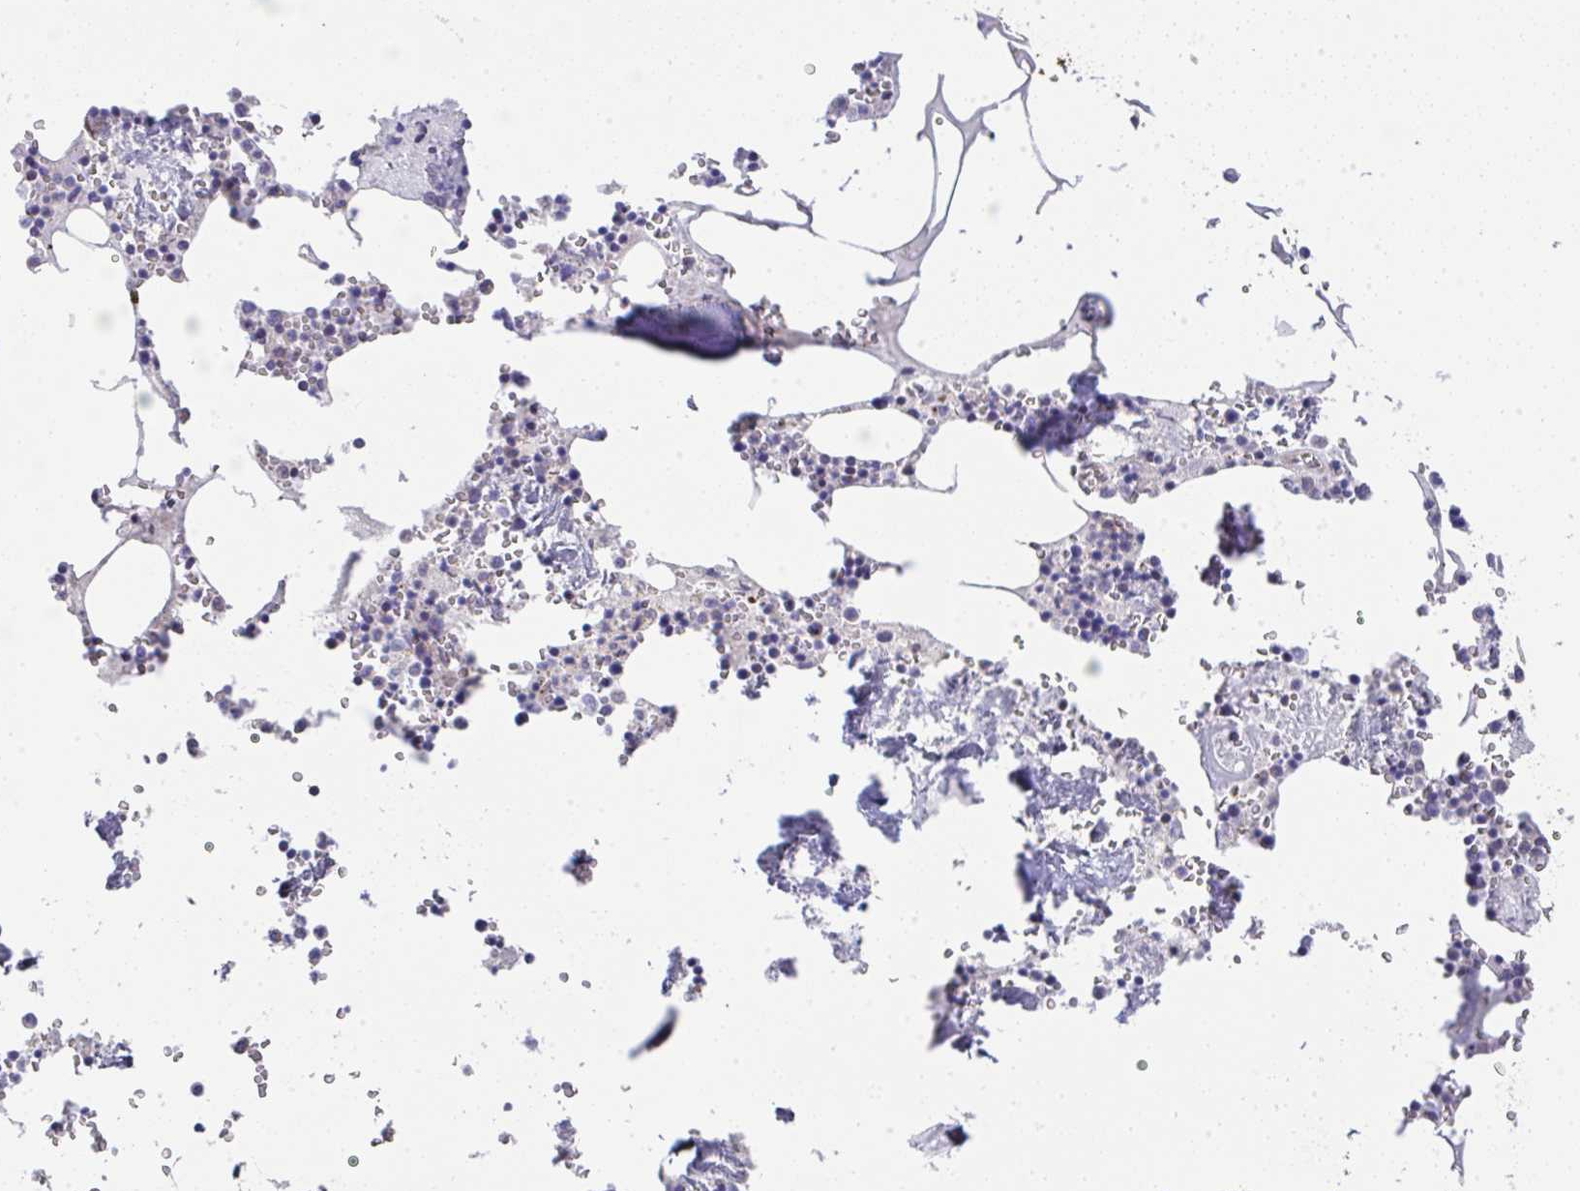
{"staining": {"intensity": "negative", "quantity": "none", "location": "none"}, "tissue": "bone marrow", "cell_type": "Hematopoietic cells", "image_type": "normal", "snomed": [{"axis": "morphology", "description": "Normal tissue, NOS"}, {"axis": "topography", "description": "Bone marrow"}], "caption": "Histopathology image shows no protein positivity in hematopoietic cells of benign bone marrow. (Immunohistochemistry (ihc), brightfield microscopy, high magnification).", "gene": "RUNDC3B", "patient": {"sex": "male", "age": 54}}